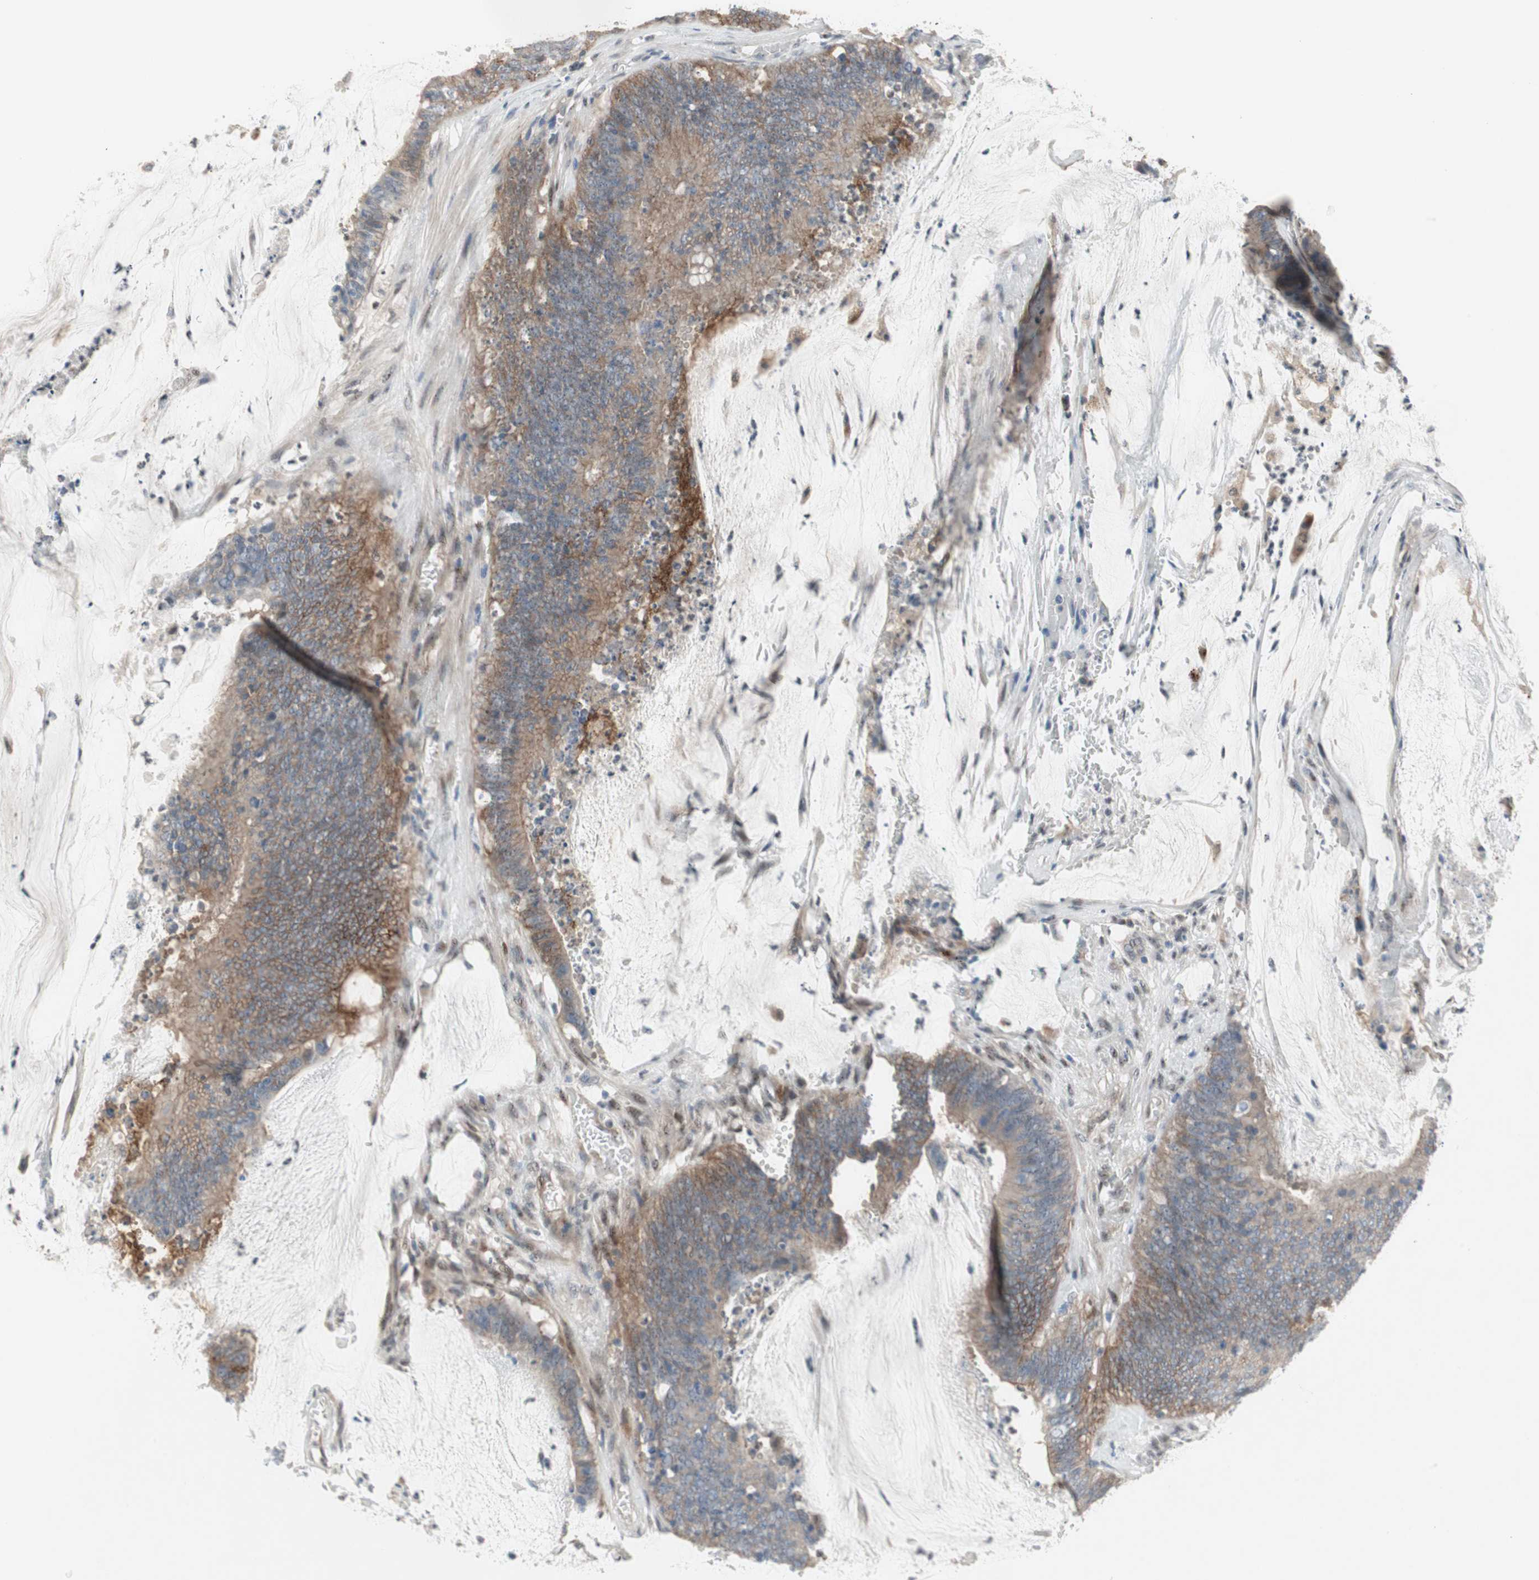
{"staining": {"intensity": "moderate", "quantity": ">75%", "location": "cytoplasmic/membranous"}, "tissue": "colorectal cancer", "cell_type": "Tumor cells", "image_type": "cancer", "snomed": [{"axis": "morphology", "description": "Adenocarcinoma, NOS"}, {"axis": "topography", "description": "Rectum"}], "caption": "This photomicrograph demonstrates immunohistochemistry (IHC) staining of human colorectal cancer, with medium moderate cytoplasmic/membranous positivity in about >75% of tumor cells.", "gene": "CAND2", "patient": {"sex": "female", "age": 66}}